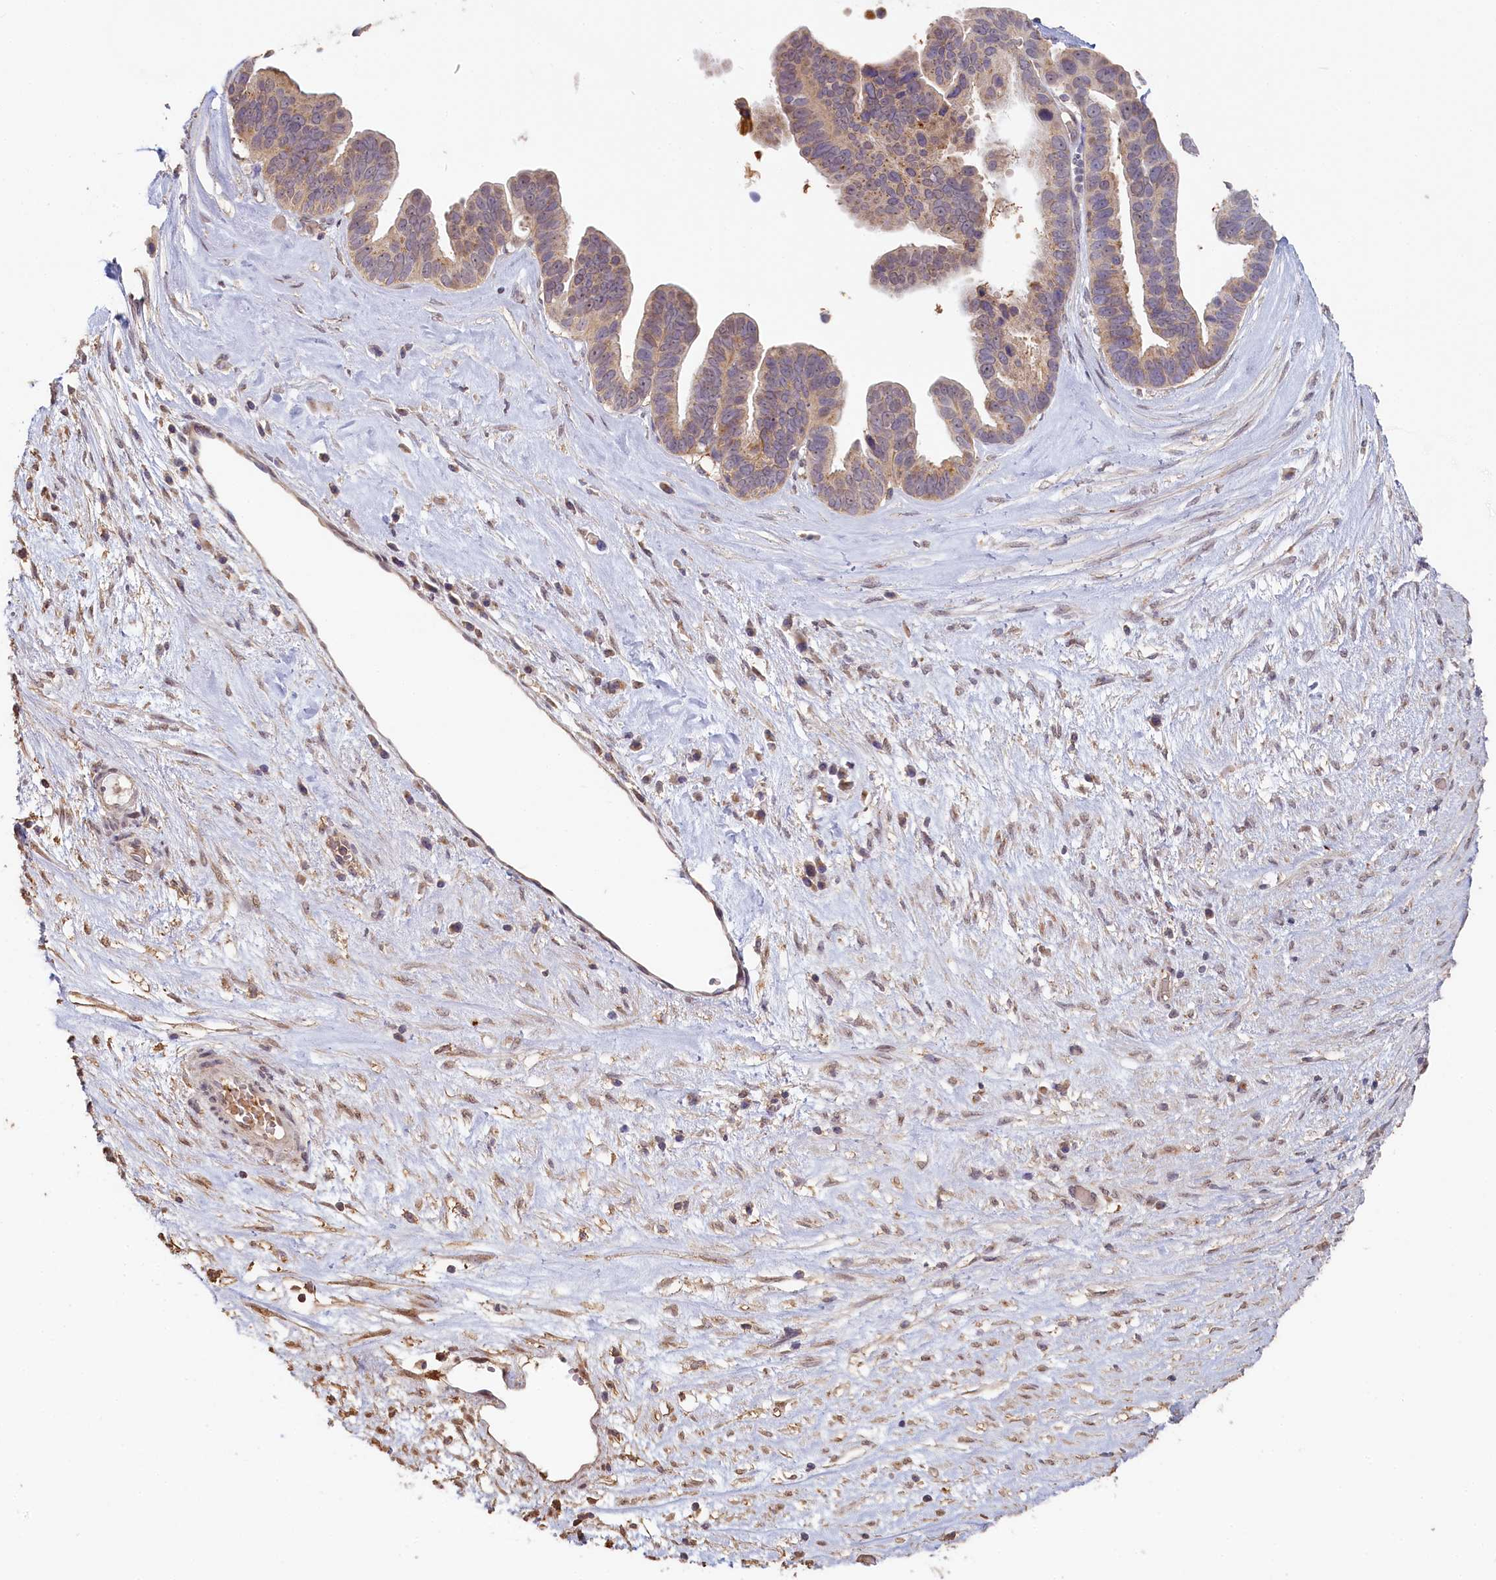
{"staining": {"intensity": "weak", "quantity": "25%-75%", "location": "cytoplasmic/membranous"}, "tissue": "ovarian cancer", "cell_type": "Tumor cells", "image_type": "cancer", "snomed": [{"axis": "morphology", "description": "Cystadenocarcinoma, serous, NOS"}, {"axis": "topography", "description": "Ovary"}], "caption": "Immunohistochemical staining of ovarian serous cystadenocarcinoma demonstrates weak cytoplasmic/membranous protein positivity in about 25%-75% of tumor cells. The protein is shown in brown color, while the nuclei are stained blue.", "gene": "STX16", "patient": {"sex": "female", "age": 56}}